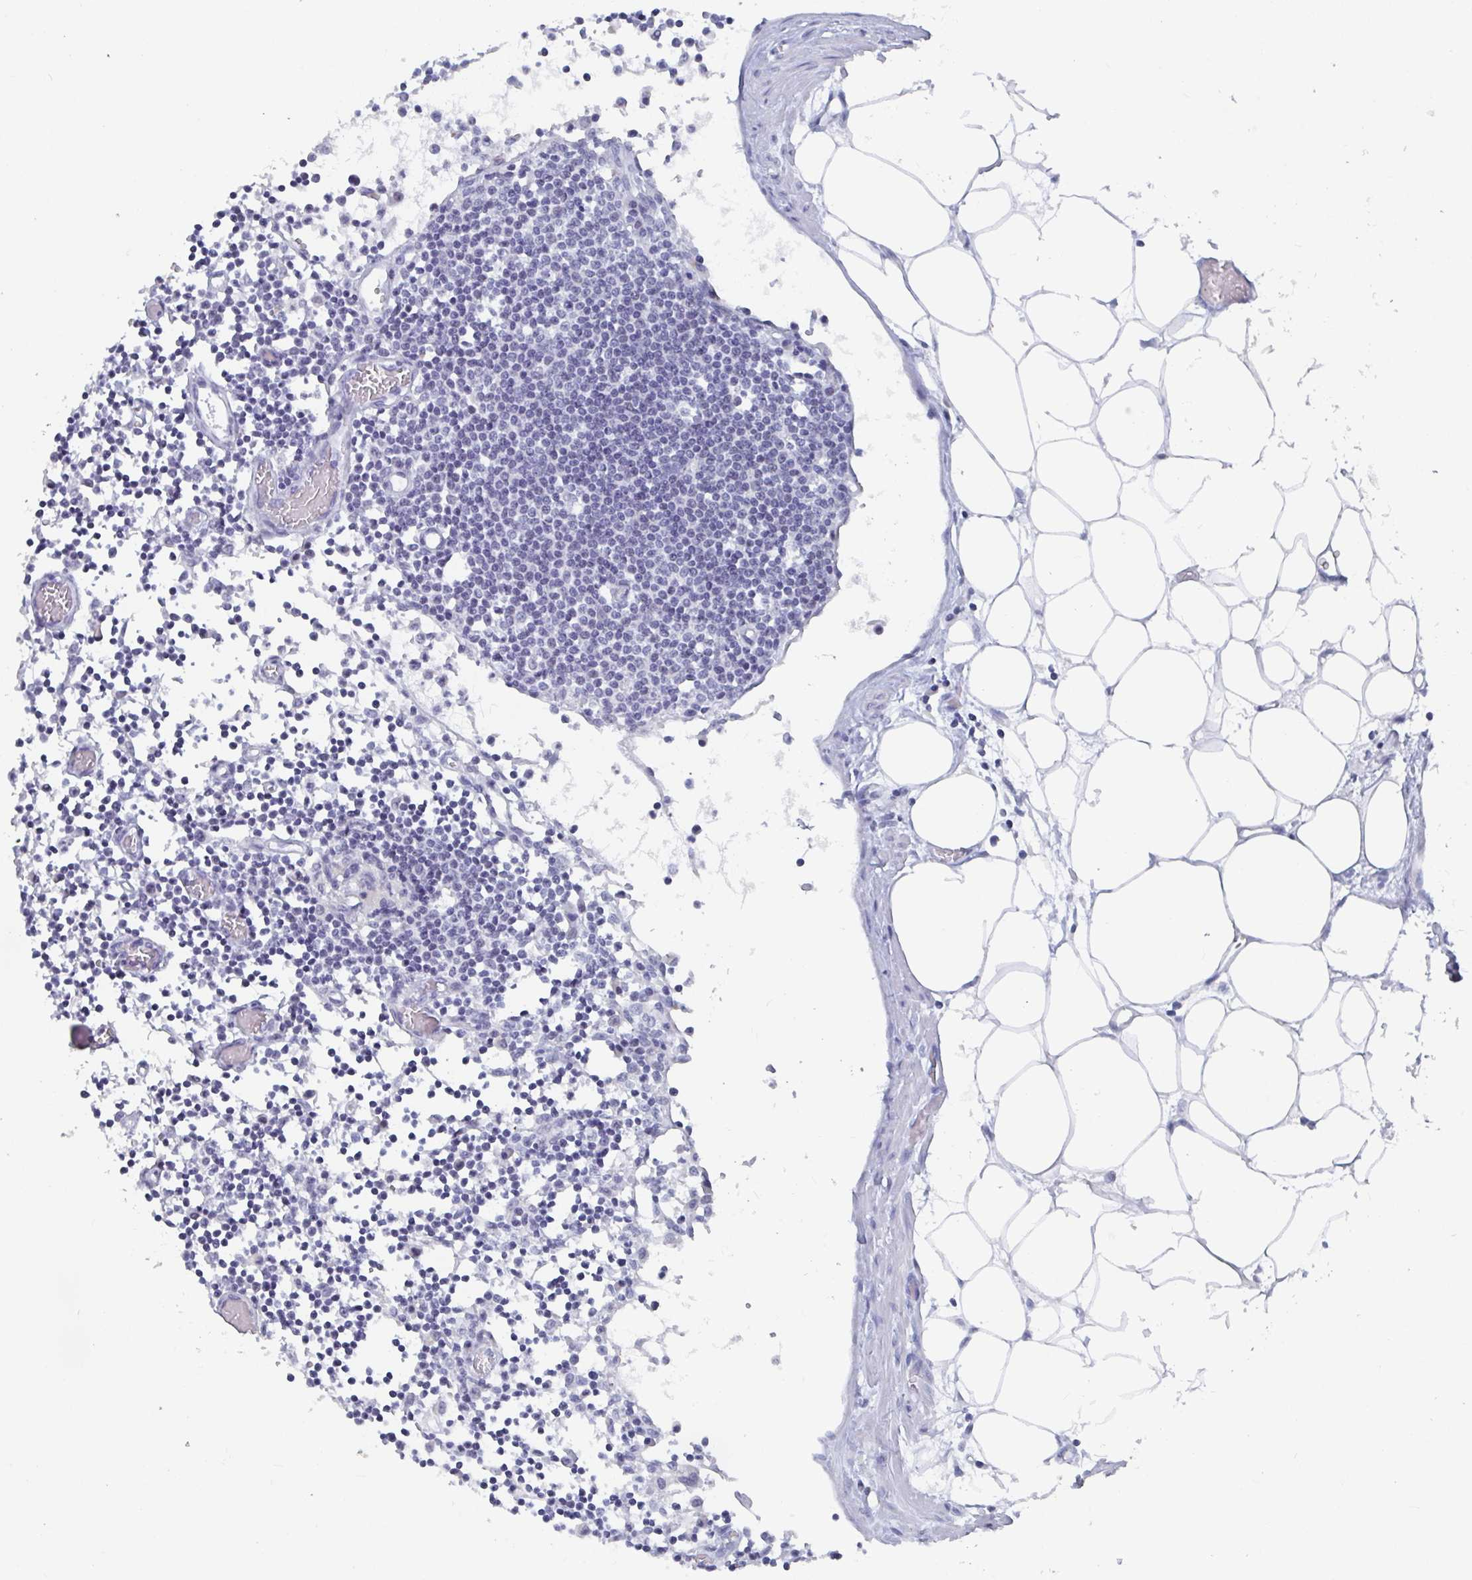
{"staining": {"intensity": "negative", "quantity": "none", "location": "none"}, "tissue": "lymph node", "cell_type": "Germinal center cells", "image_type": "normal", "snomed": [{"axis": "morphology", "description": "Normal tissue, NOS"}, {"axis": "topography", "description": "Lymph node"}], "caption": "A high-resolution photomicrograph shows immunohistochemistry staining of normal lymph node, which shows no significant positivity in germinal center cells.", "gene": "CAMKV", "patient": {"sex": "male", "age": 66}}